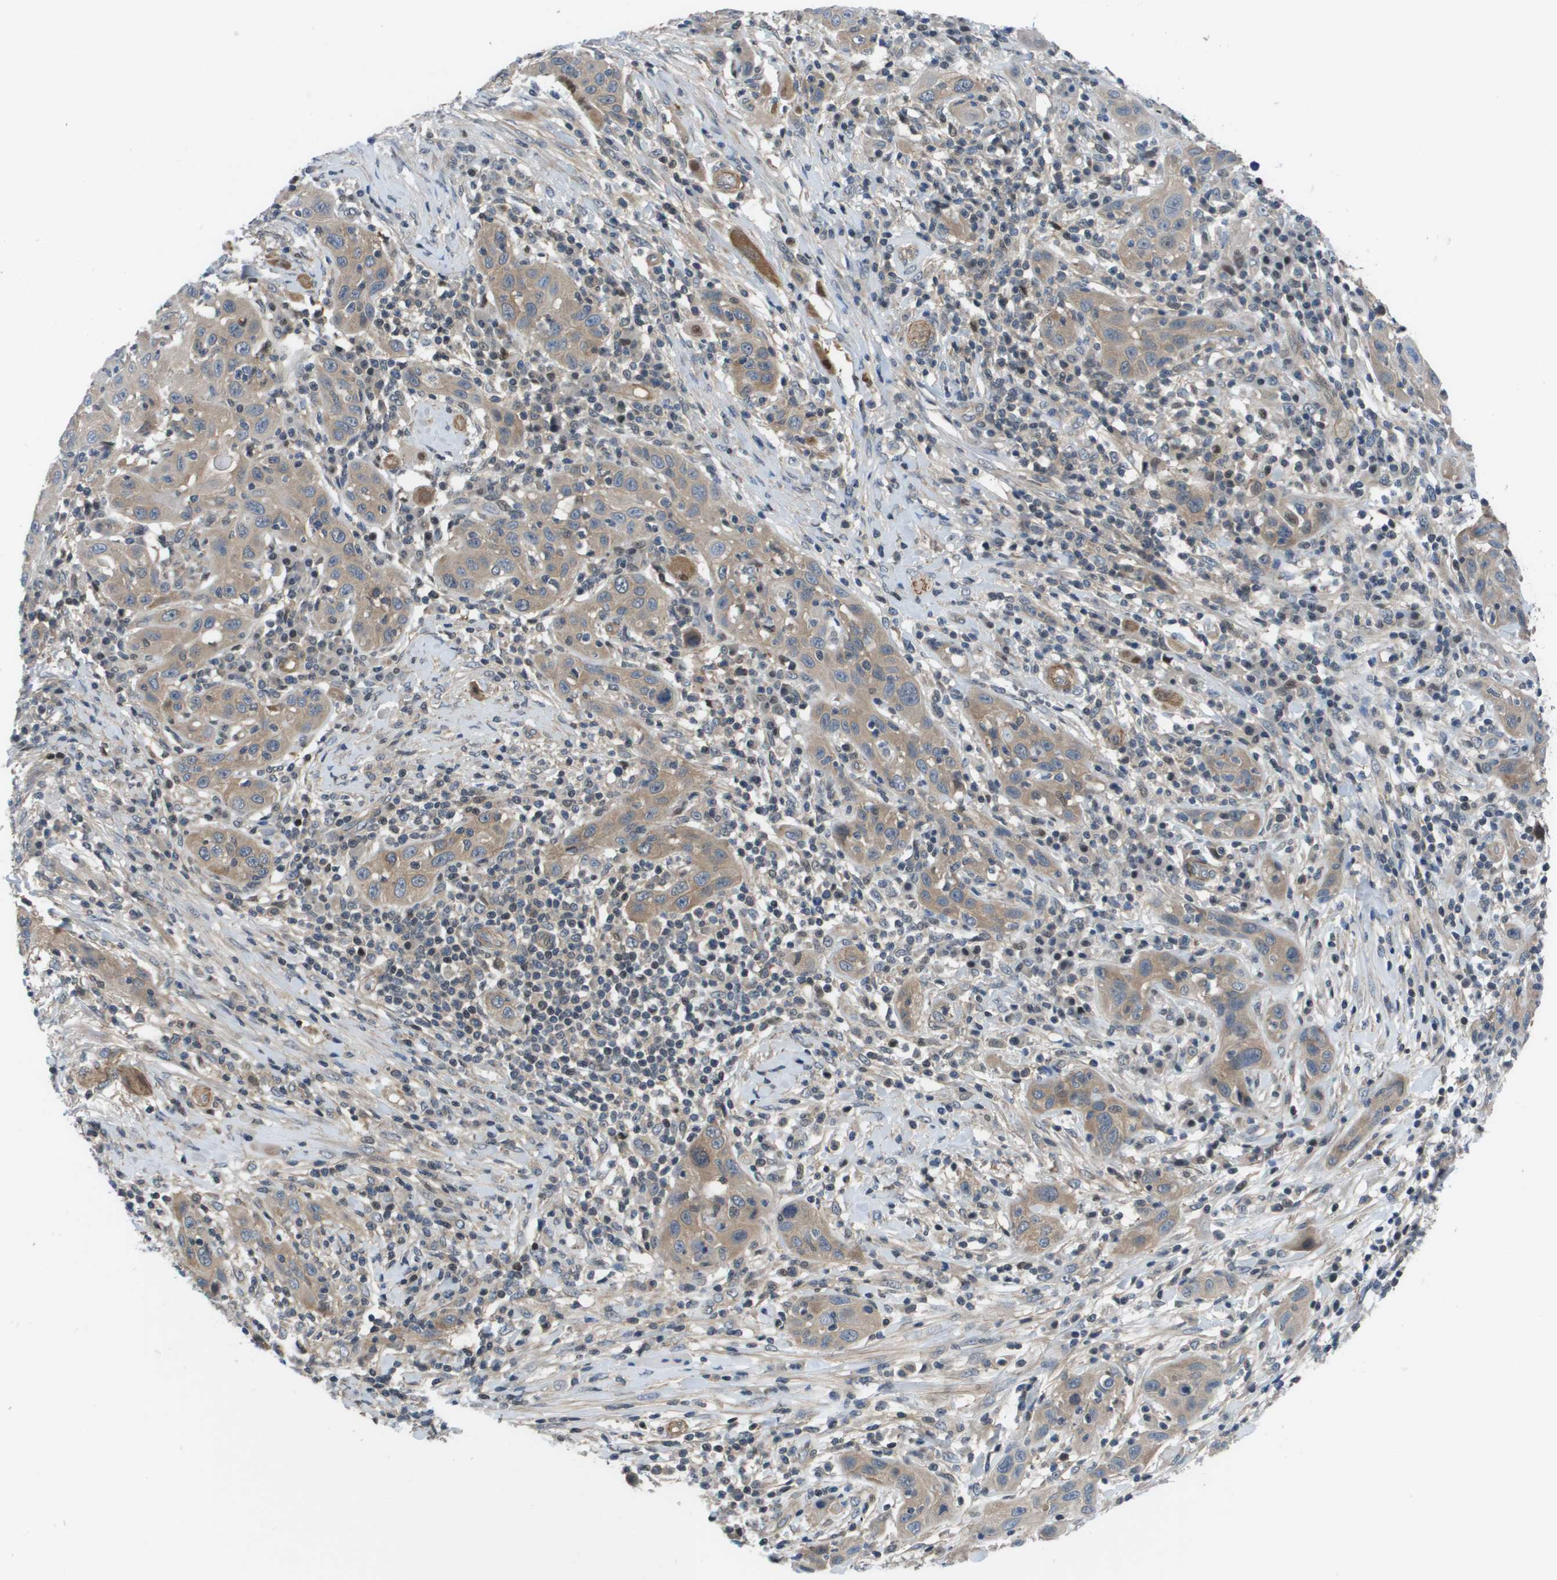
{"staining": {"intensity": "weak", "quantity": "25%-75%", "location": "cytoplasmic/membranous"}, "tissue": "skin cancer", "cell_type": "Tumor cells", "image_type": "cancer", "snomed": [{"axis": "morphology", "description": "Squamous cell carcinoma, NOS"}, {"axis": "topography", "description": "Skin"}], "caption": "Protein analysis of skin squamous cell carcinoma tissue shows weak cytoplasmic/membranous expression in approximately 25%-75% of tumor cells.", "gene": "ENPP5", "patient": {"sex": "female", "age": 88}}